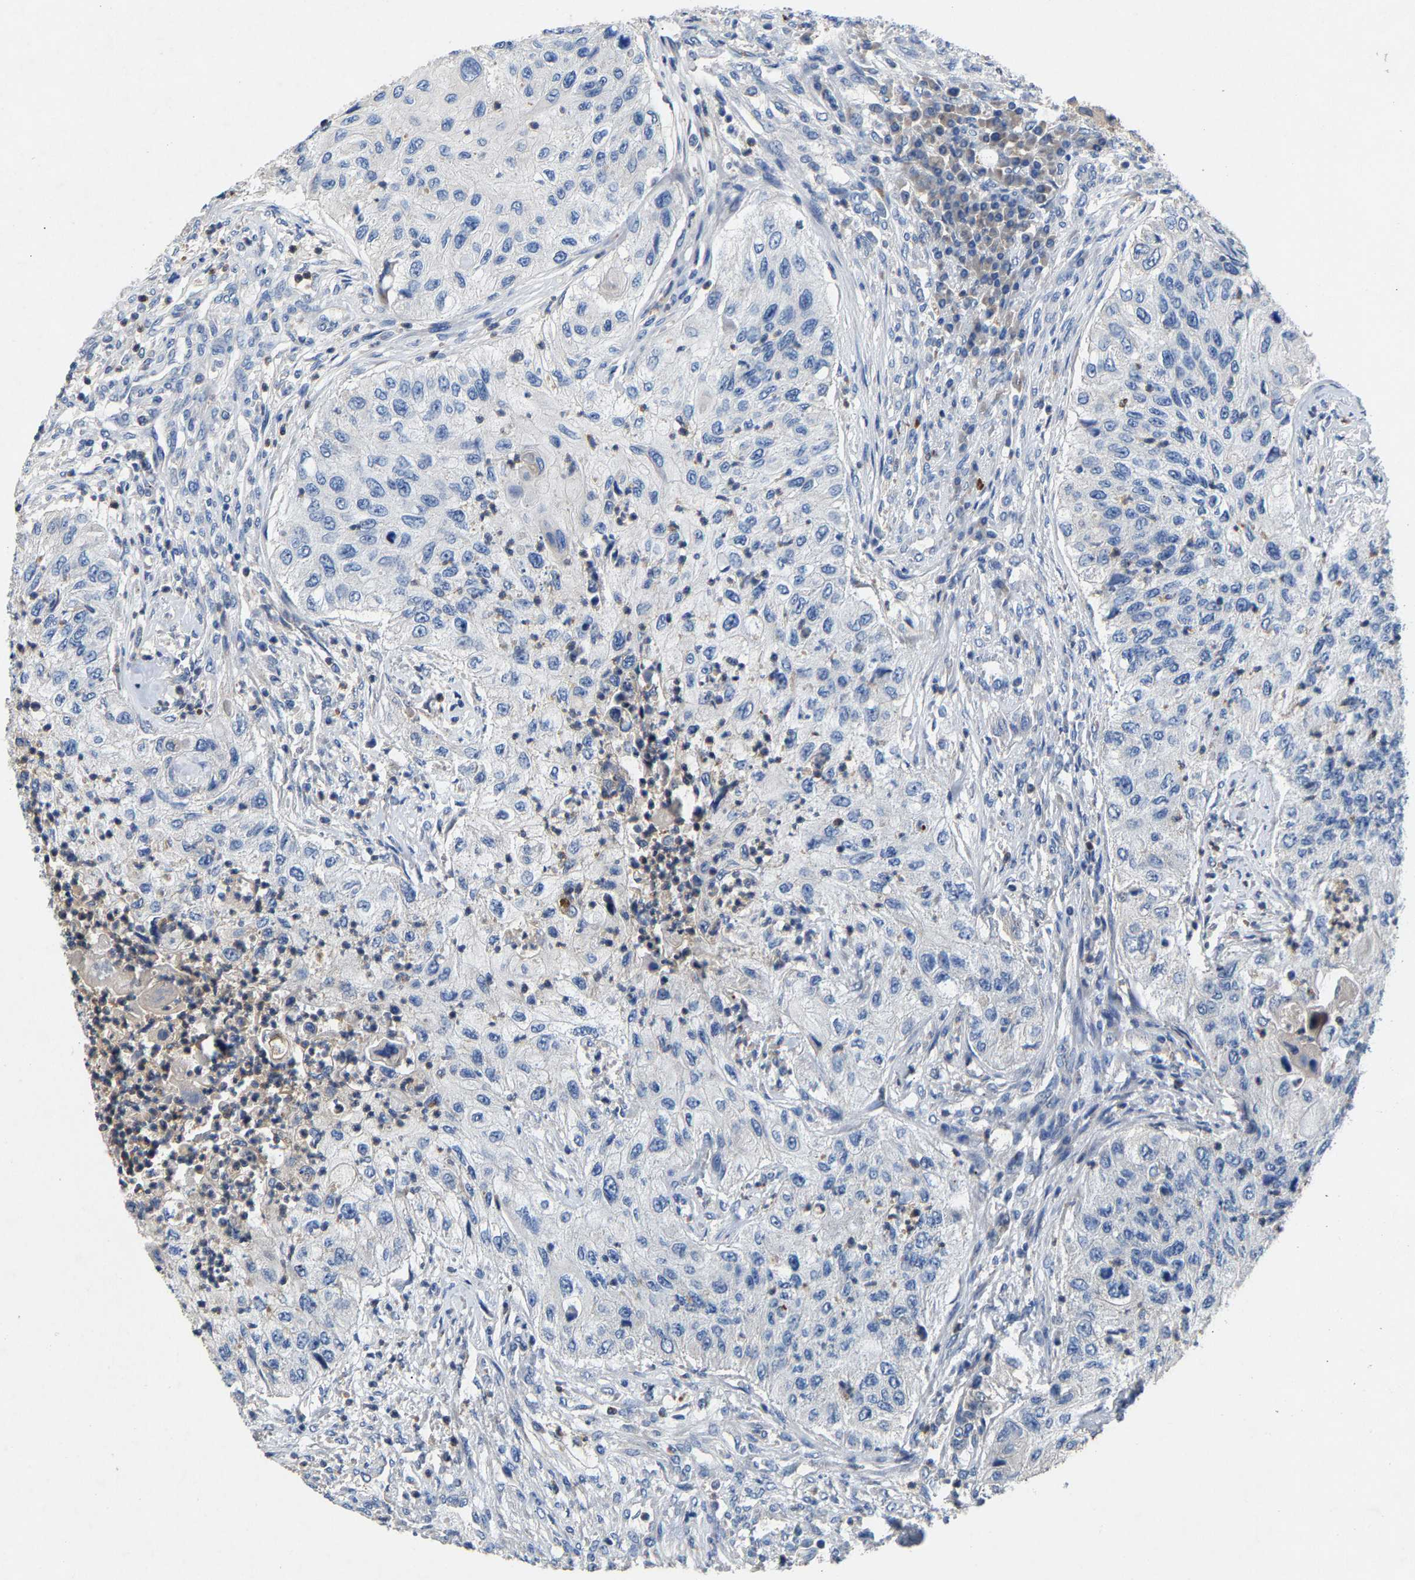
{"staining": {"intensity": "negative", "quantity": "none", "location": "none"}, "tissue": "urothelial cancer", "cell_type": "Tumor cells", "image_type": "cancer", "snomed": [{"axis": "morphology", "description": "Urothelial carcinoma, High grade"}, {"axis": "topography", "description": "Urinary bladder"}], "caption": "High-grade urothelial carcinoma stained for a protein using IHC exhibits no expression tumor cells.", "gene": "CCDC171", "patient": {"sex": "female", "age": 60}}